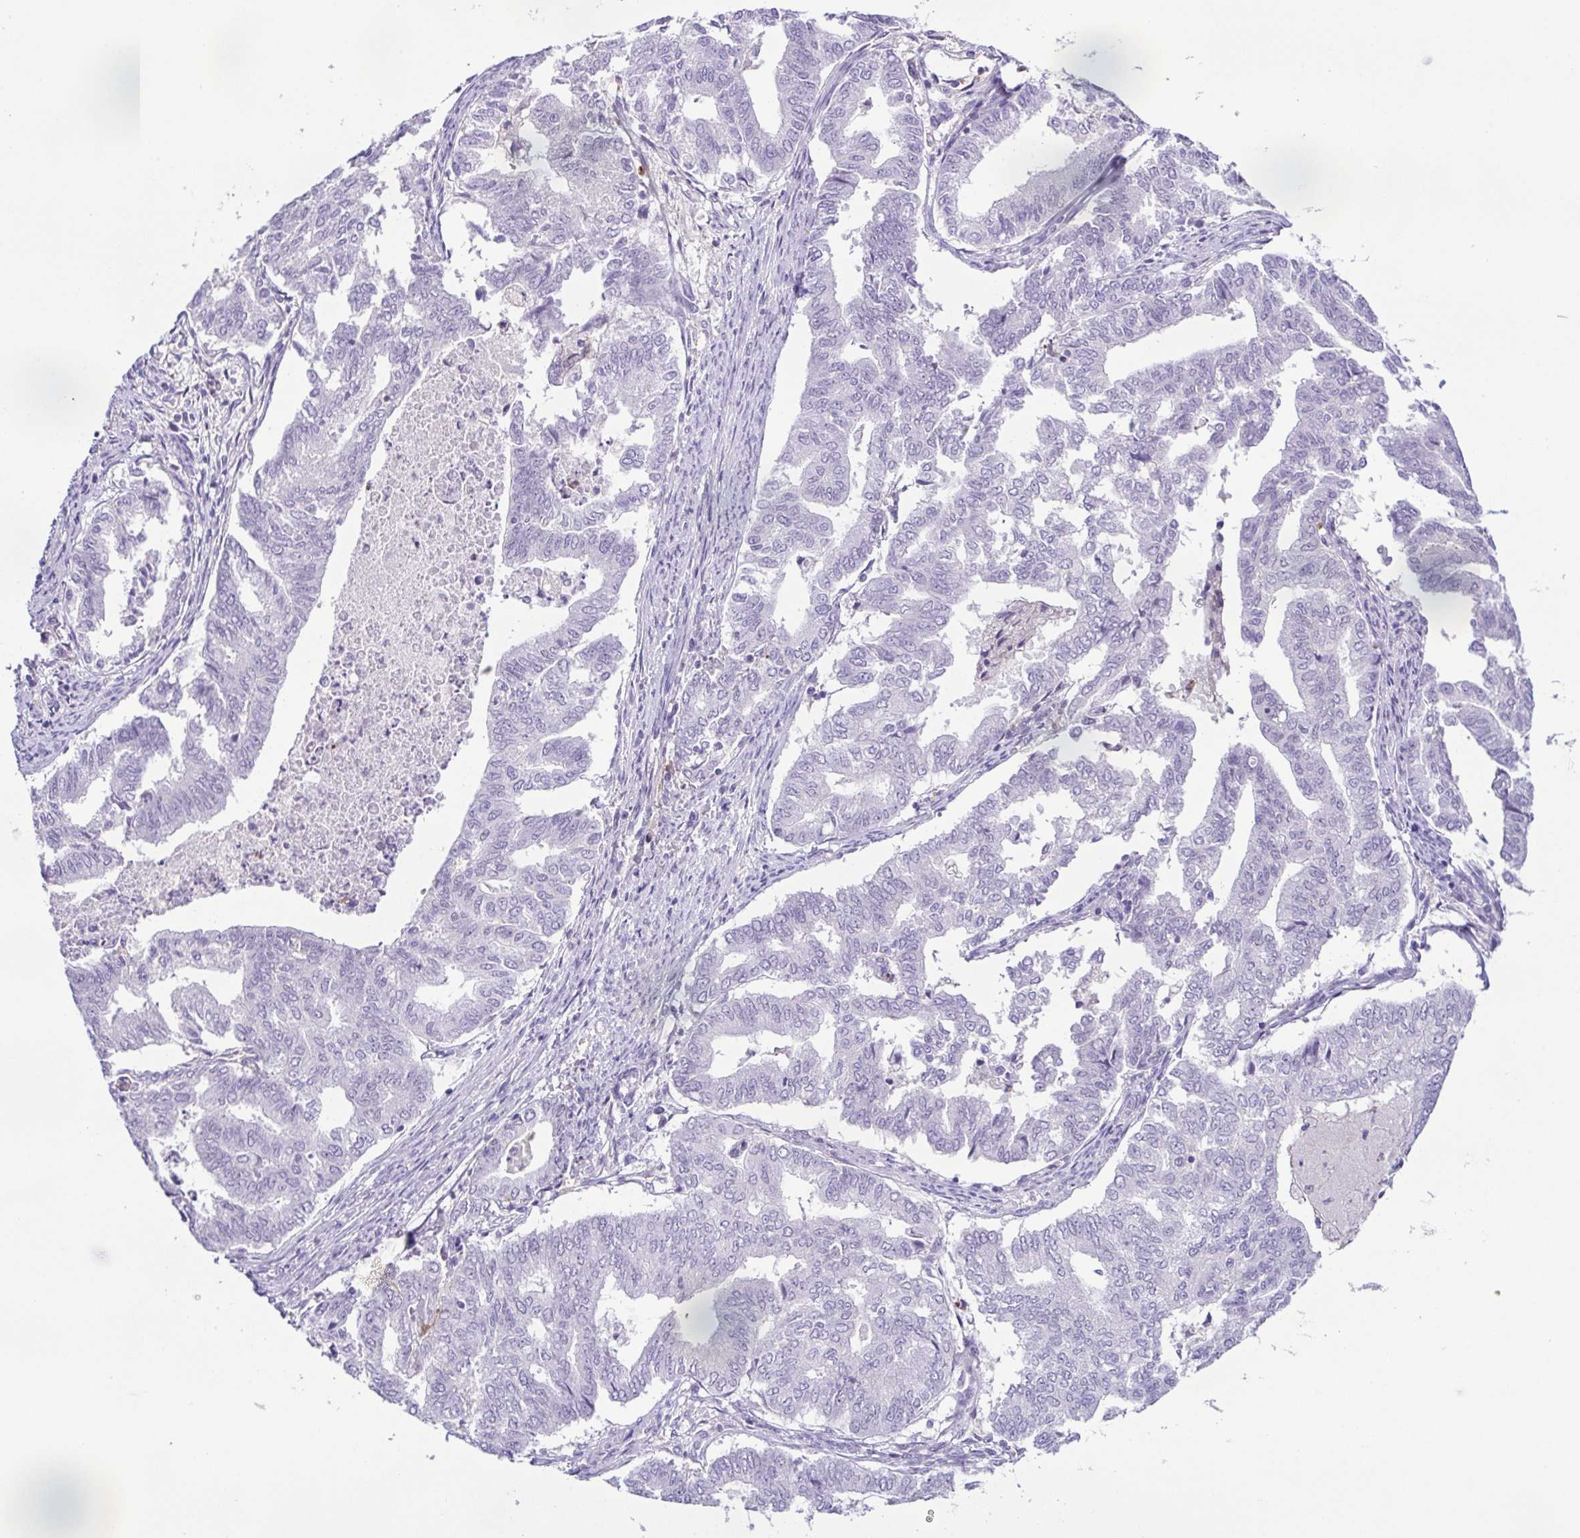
{"staining": {"intensity": "negative", "quantity": "none", "location": "none"}, "tissue": "endometrial cancer", "cell_type": "Tumor cells", "image_type": "cancer", "snomed": [{"axis": "morphology", "description": "Adenocarcinoma, NOS"}, {"axis": "topography", "description": "Endometrium"}], "caption": "A micrograph of endometrial cancer (adenocarcinoma) stained for a protein displays no brown staining in tumor cells.", "gene": "TERT", "patient": {"sex": "female", "age": 79}}